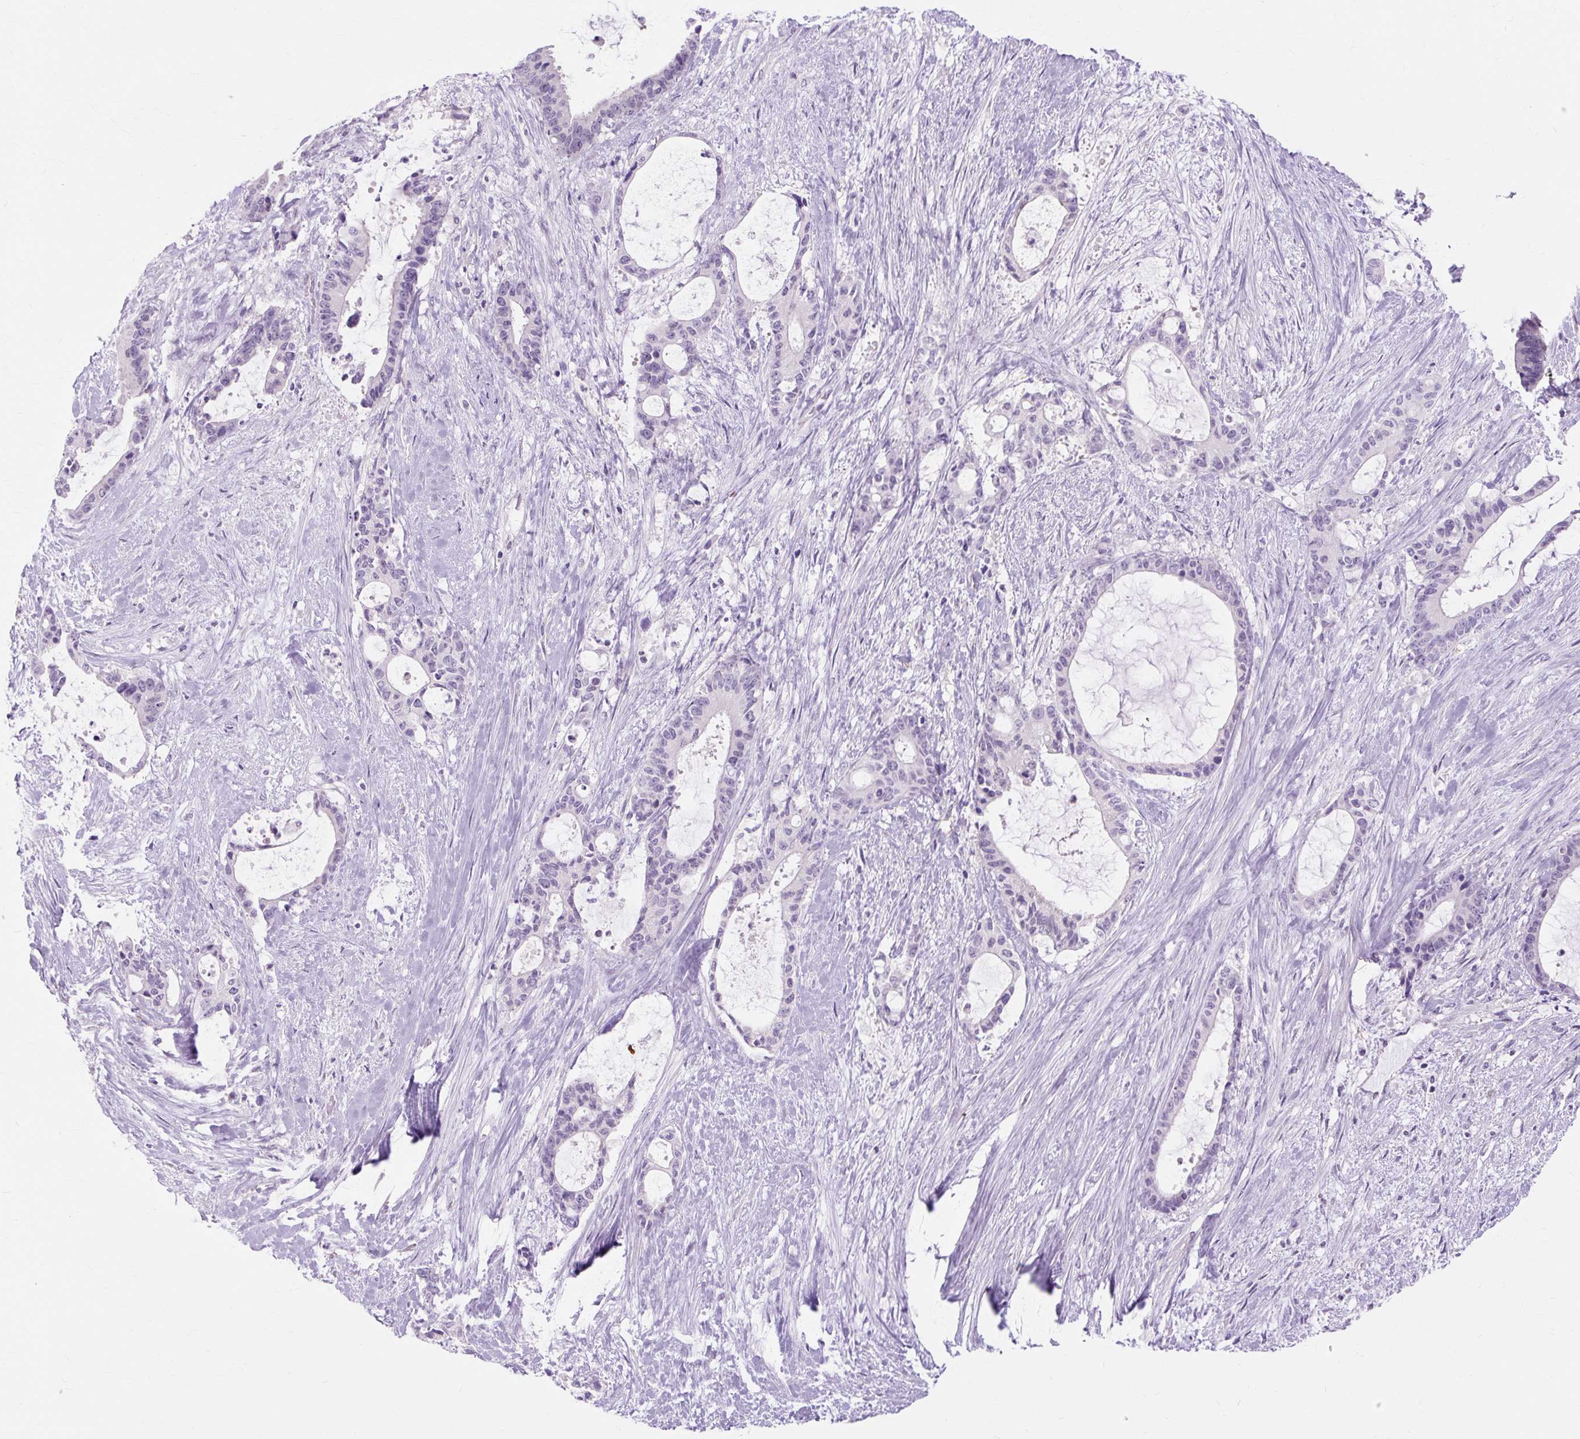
{"staining": {"intensity": "negative", "quantity": "none", "location": "none"}, "tissue": "liver cancer", "cell_type": "Tumor cells", "image_type": "cancer", "snomed": [{"axis": "morphology", "description": "Normal tissue, NOS"}, {"axis": "morphology", "description": "Cholangiocarcinoma"}, {"axis": "topography", "description": "Liver"}, {"axis": "topography", "description": "Peripheral nerve tissue"}], "caption": "An IHC micrograph of liver cancer (cholangiocarcinoma) is shown. There is no staining in tumor cells of liver cancer (cholangiocarcinoma).", "gene": "ZNF35", "patient": {"sex": "female", "age": 73}}